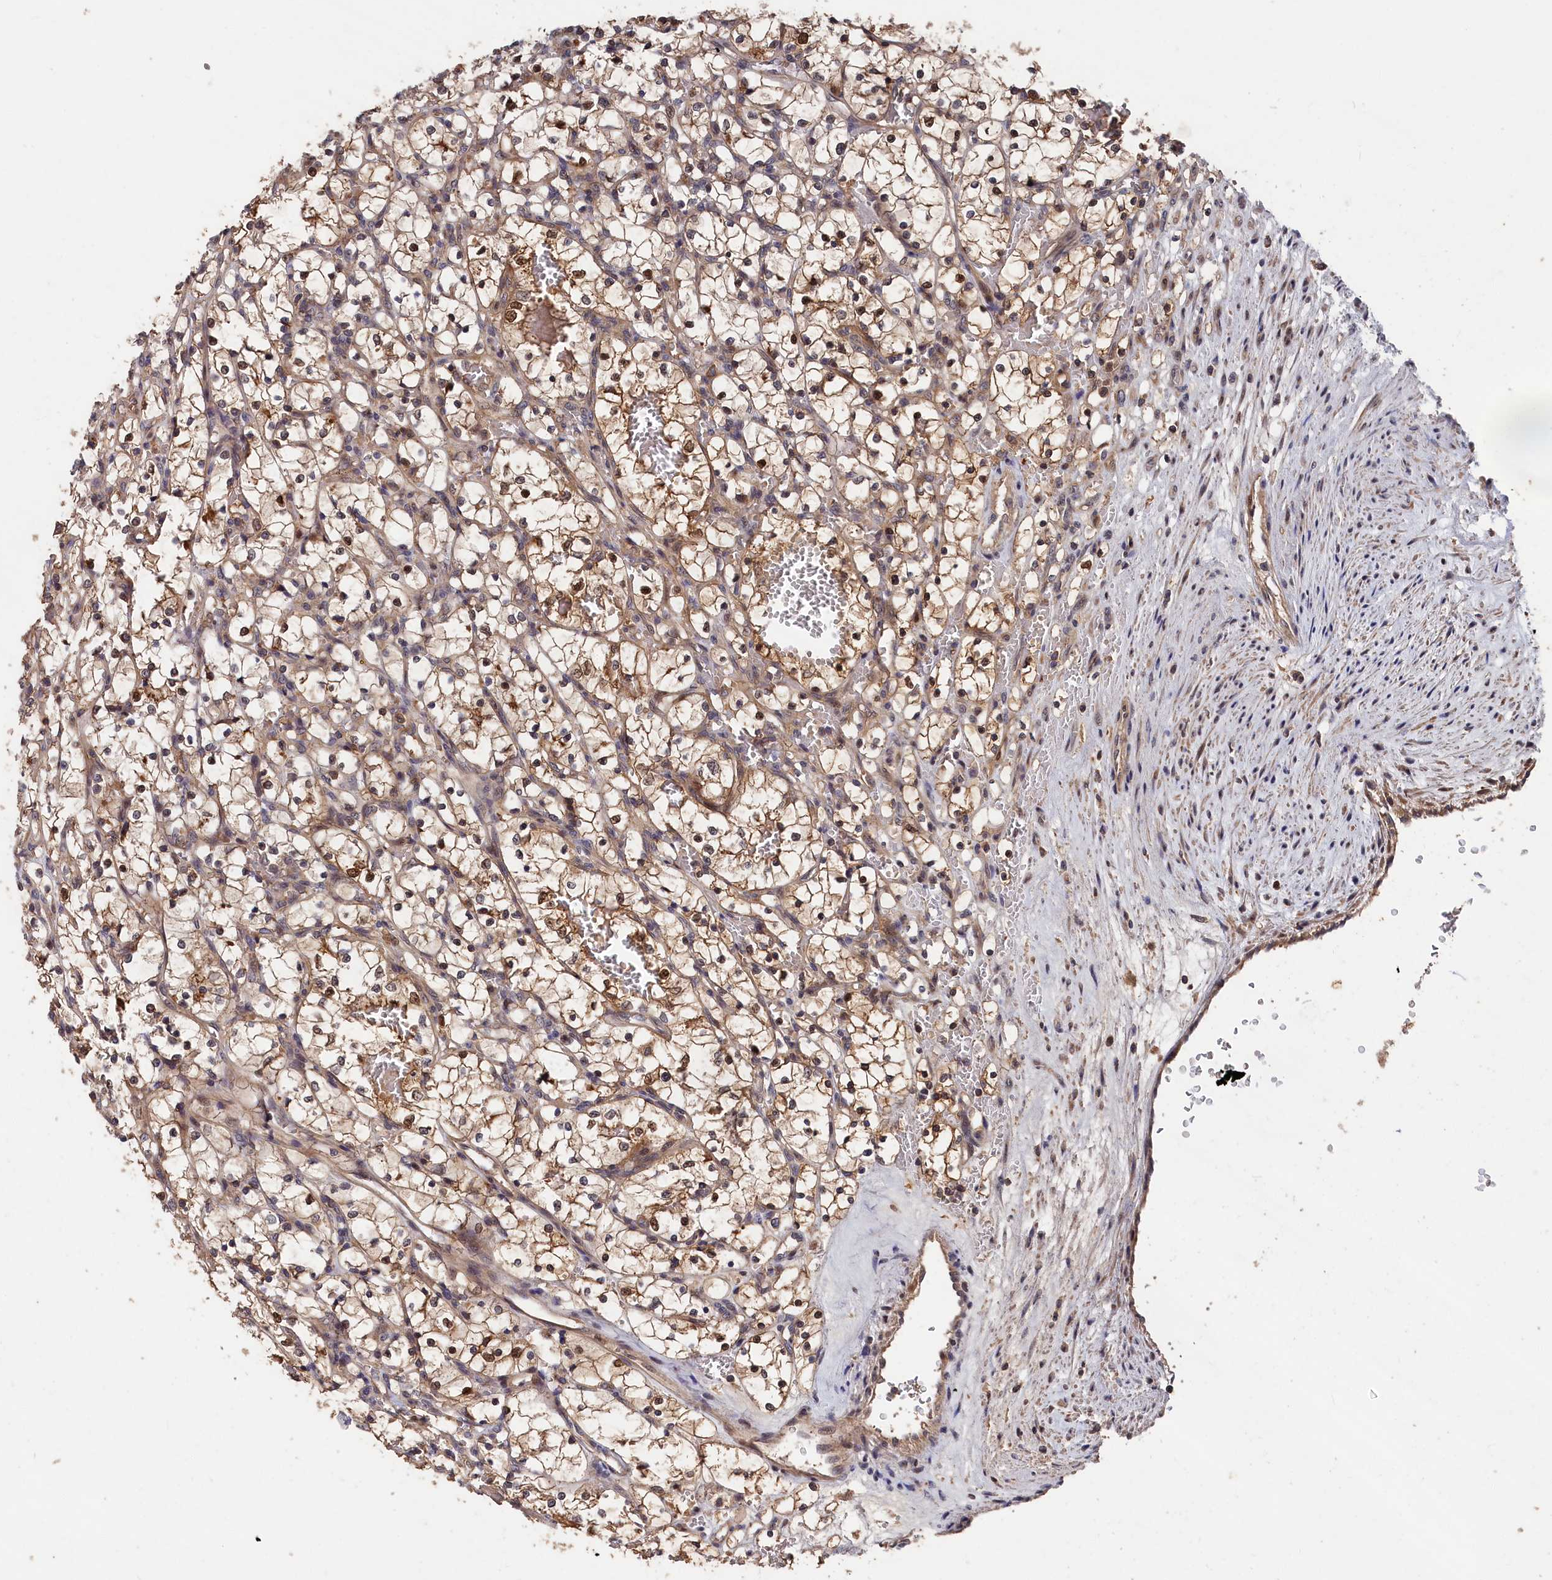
{"staining": {"intensity": "moderate", "quantity": ">75%", "location": "cytoplasmic/membranous,nuclear"}, "tissue": "renal cancer", "cell_type": "Tumor cells", "image_type": "cancer", "snomed": [{"axis": "morphology", "description": "Adenocarcinoma, NOS"}, {"axis": "topography", "description": "Kidney"}], "caption": "An IHC histopathology image of tumor tissue is shown. Protein staining in brown labels moderate cytoplasmic/membranous and nuclear positivity in renal cancer (adenocarcinoma) within tumor cells.", "gene": "RMI2", "patient": {"sex": "female", "age": 69}}